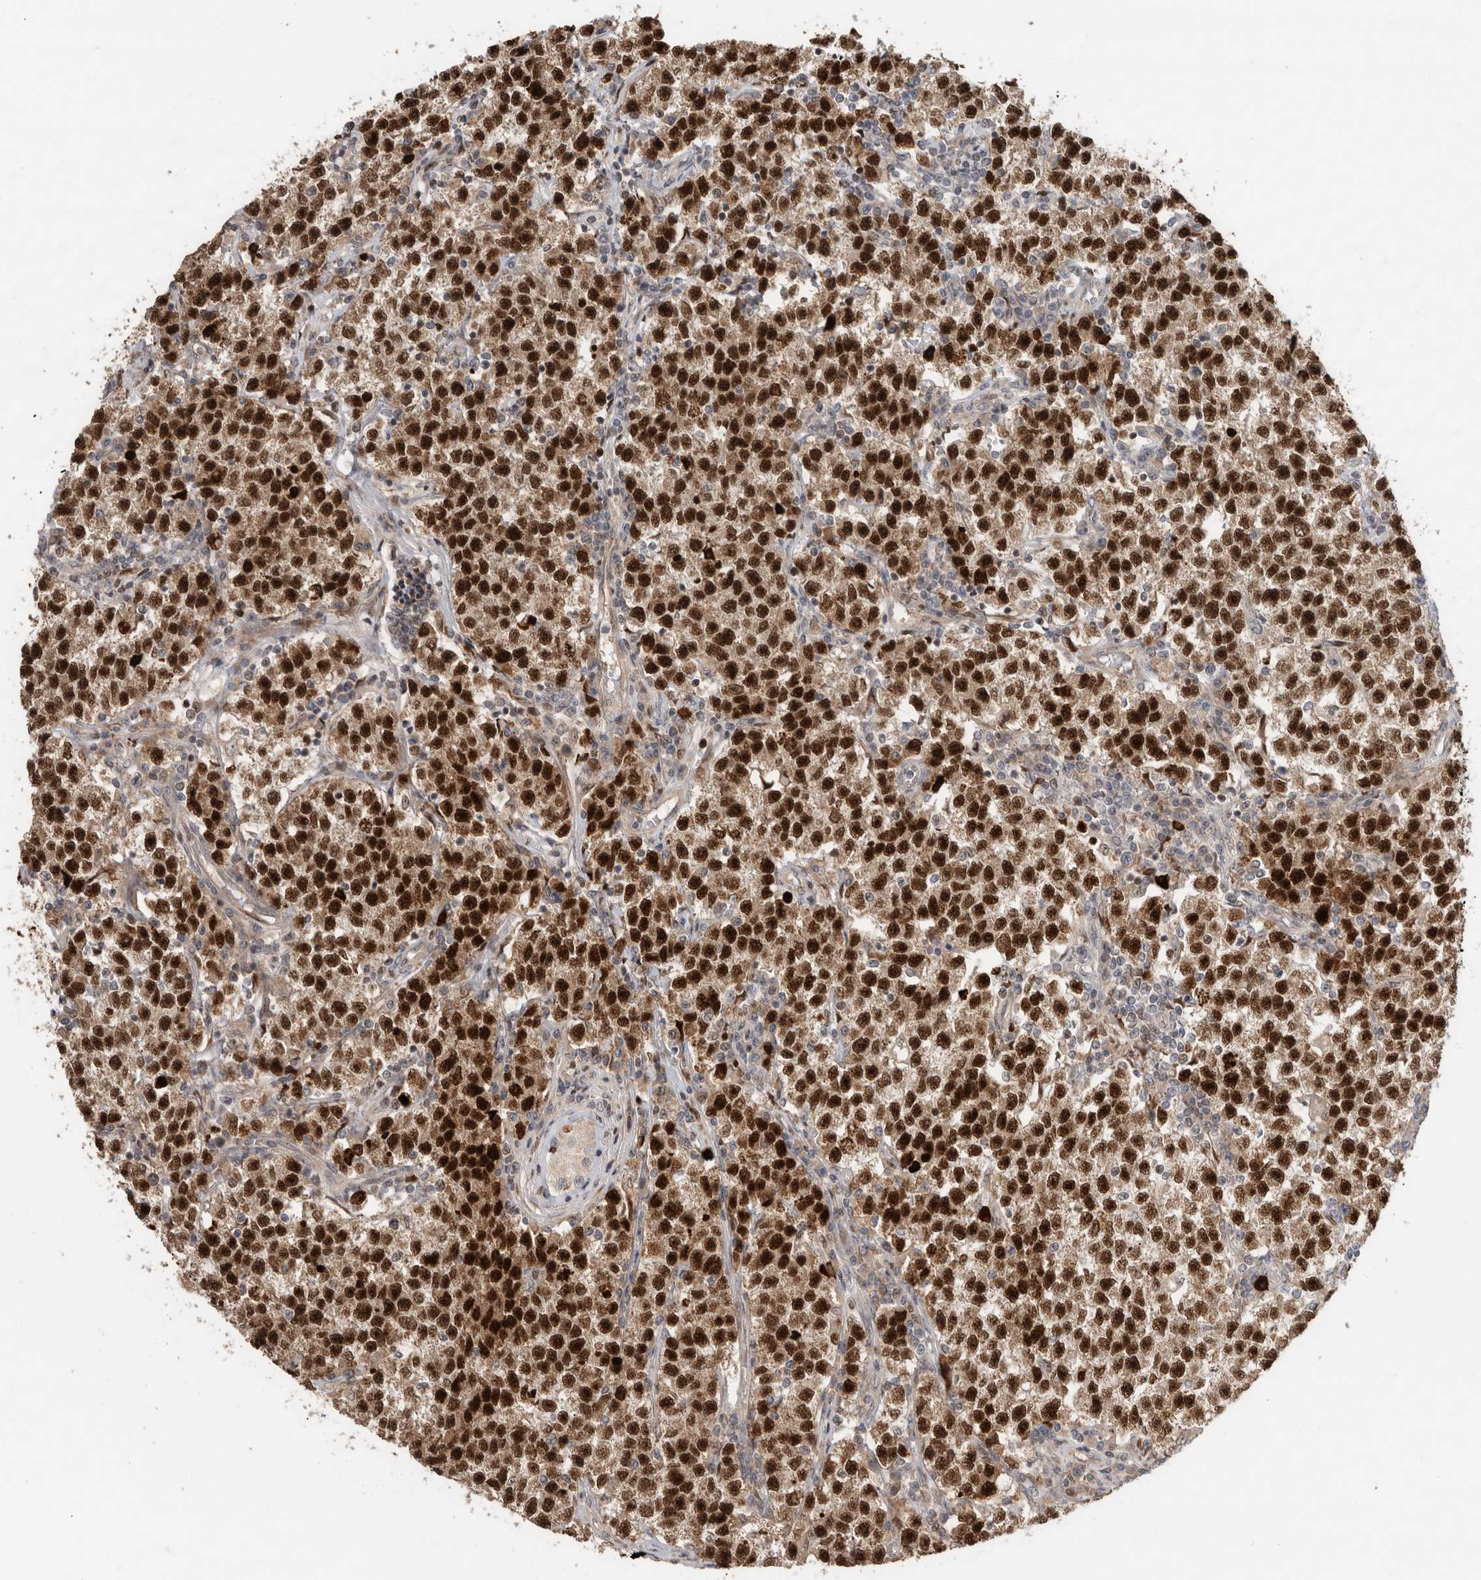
{"staining": {"intensity": "strong", "quantity": ">75%", "location": "cytoplasmic/membranous,nuclear"}, "tissue": "testis cancer", "cell_type": "Tumor cells", "image_type": "cancer", "snomed": [{"axis": "morphology", "description": "Seminoma, NOS"}, {"axis": "topography", "description": "Testis"}], "caption": "Testis cancer stained with DAB IHC shows high levels of strong cytoplasmic/membranous and nuclear expression in about >75% of tumor cells.", "gene": "INSRR", "patient": {"sex": "male", "age": 22}}